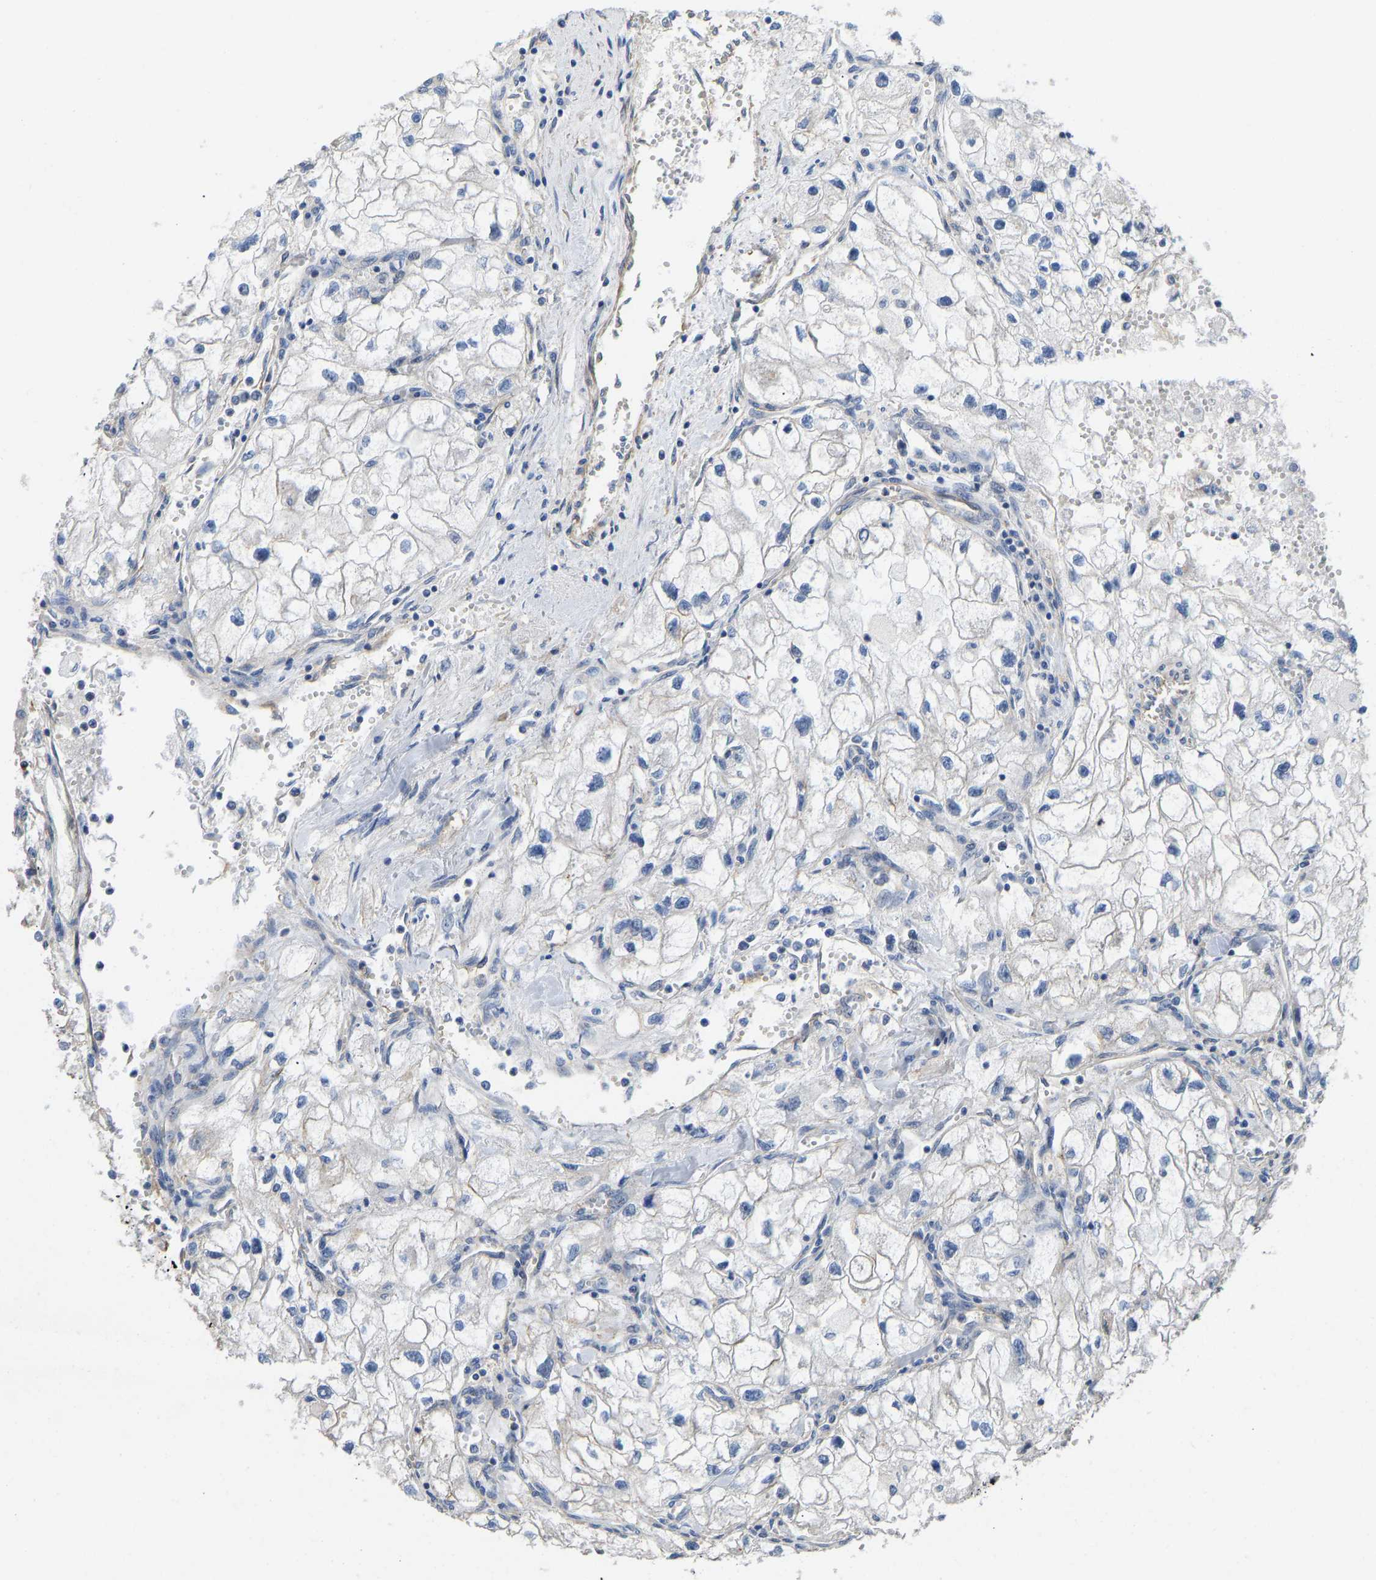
{"staining": {"intensity": "negative", "quantity": "none", "location": "none"}, "tissue": "renal cancer", "cell_type": "Tumor cells", "image_type": "cancer", "snomed": [{"axis": "morphology", "description": "Adenocarcinoma, NOS"}, {"axis": "topography", "description": "Kidney"}], "caption": "Renal cancer (adenocarcinoma) was stained to show a protein in brown. There is no significant expression in tumor cells. The staining is performed using DAB (3,3'-diaminobenzidine) brown chromogen with nuclei counter-stained in using hematoxylin.", "gene": "ELMO2", "patient": {"sex": "female", "age": 70}}